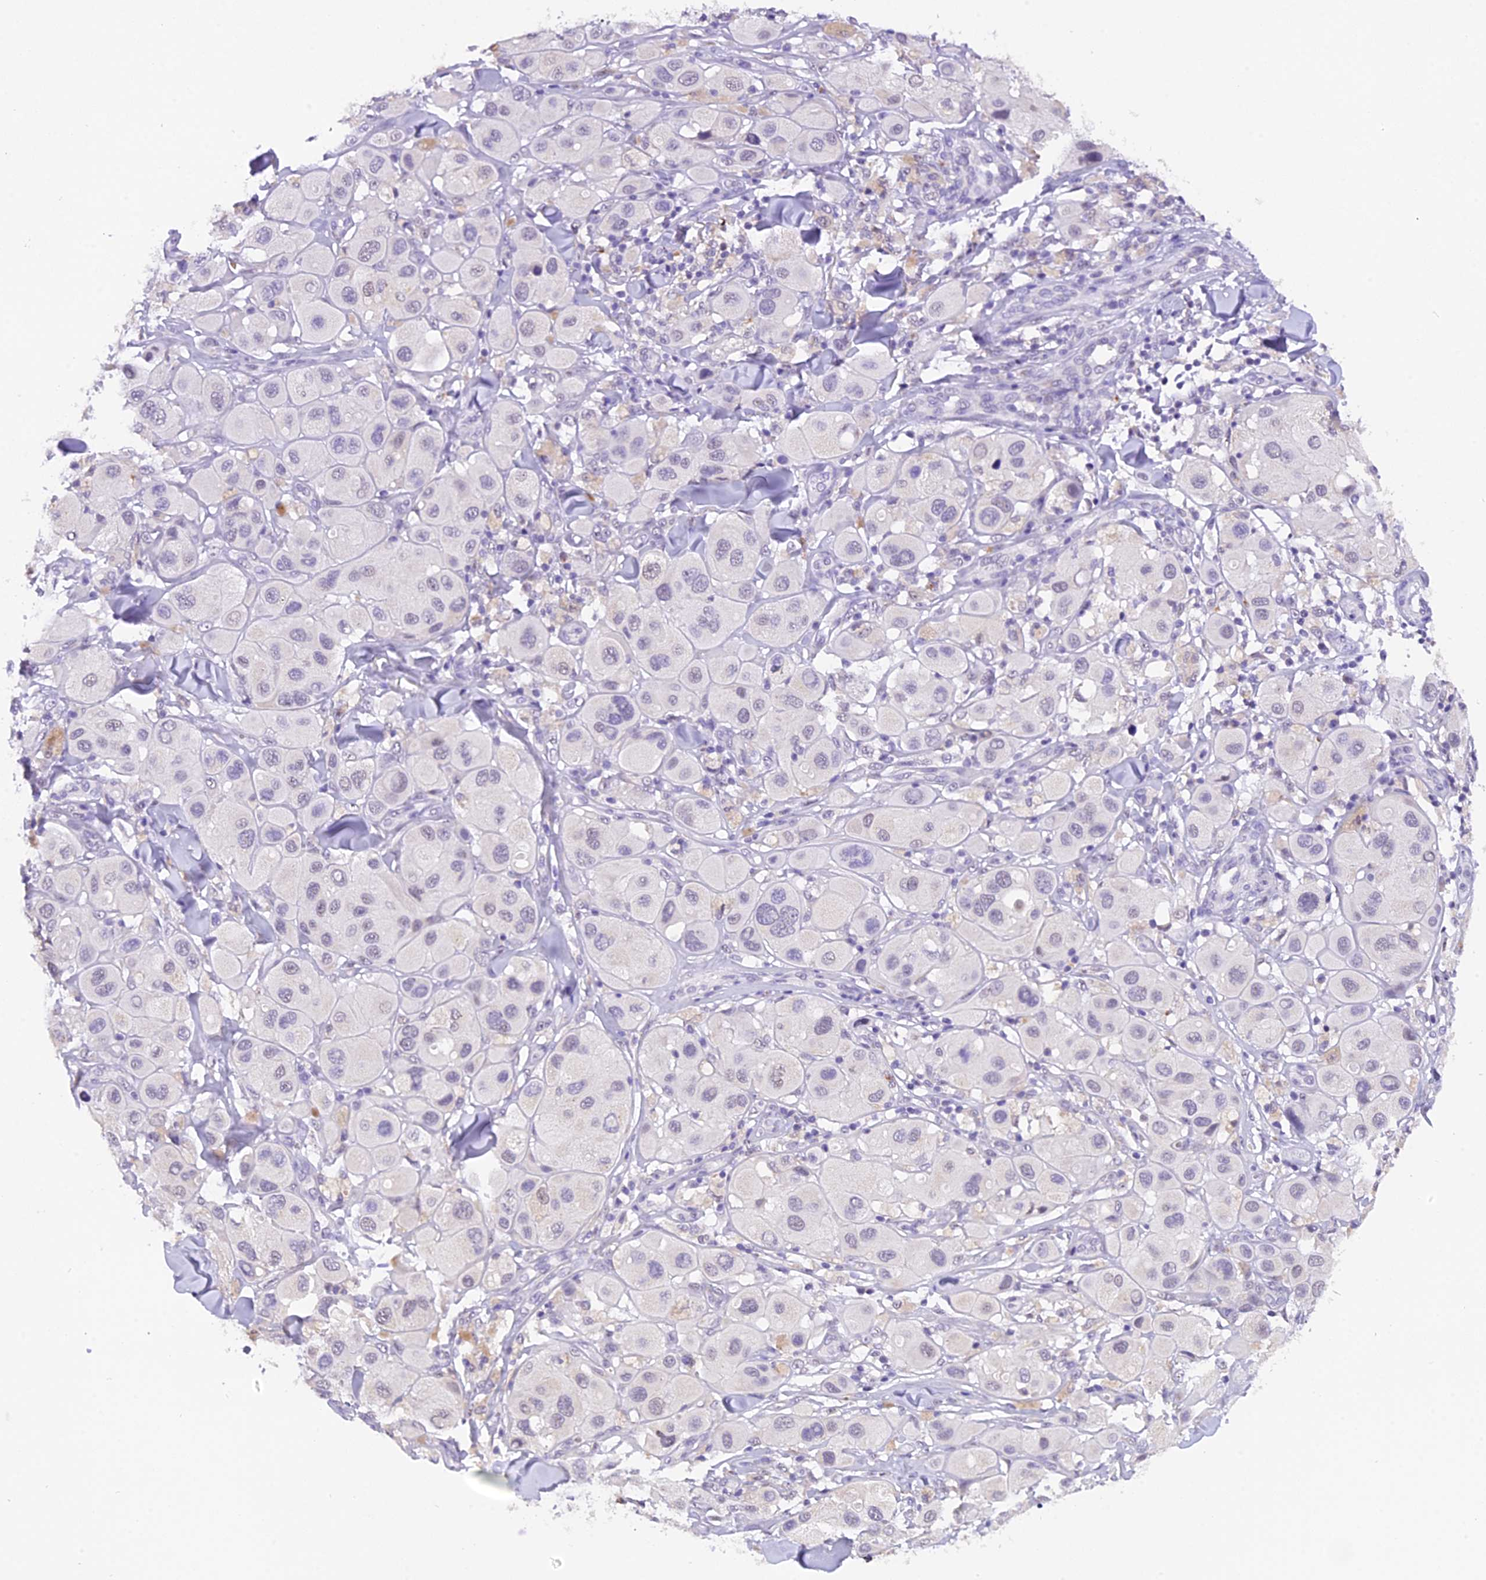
{"staining": {"intensity": "negative", "quantity": "none", "location": "none"}, "tissue": "melanoma", "cell_type": "Tumor cells", "image_type": "cancer", "snomed": [{"axis": "morphology", "description": "Malignant melanoma, Metastatic site"}, {"axis": "topography", "description": "Skin"}], "caption": "IHC of human melanoma shows no positivity in tumor cells. (DAB (3,3'-diaminobenzidine) immunohistochemistry, high magnification).", "gene": "AHSP", "patient": {"sex": "male", "age": 41}}